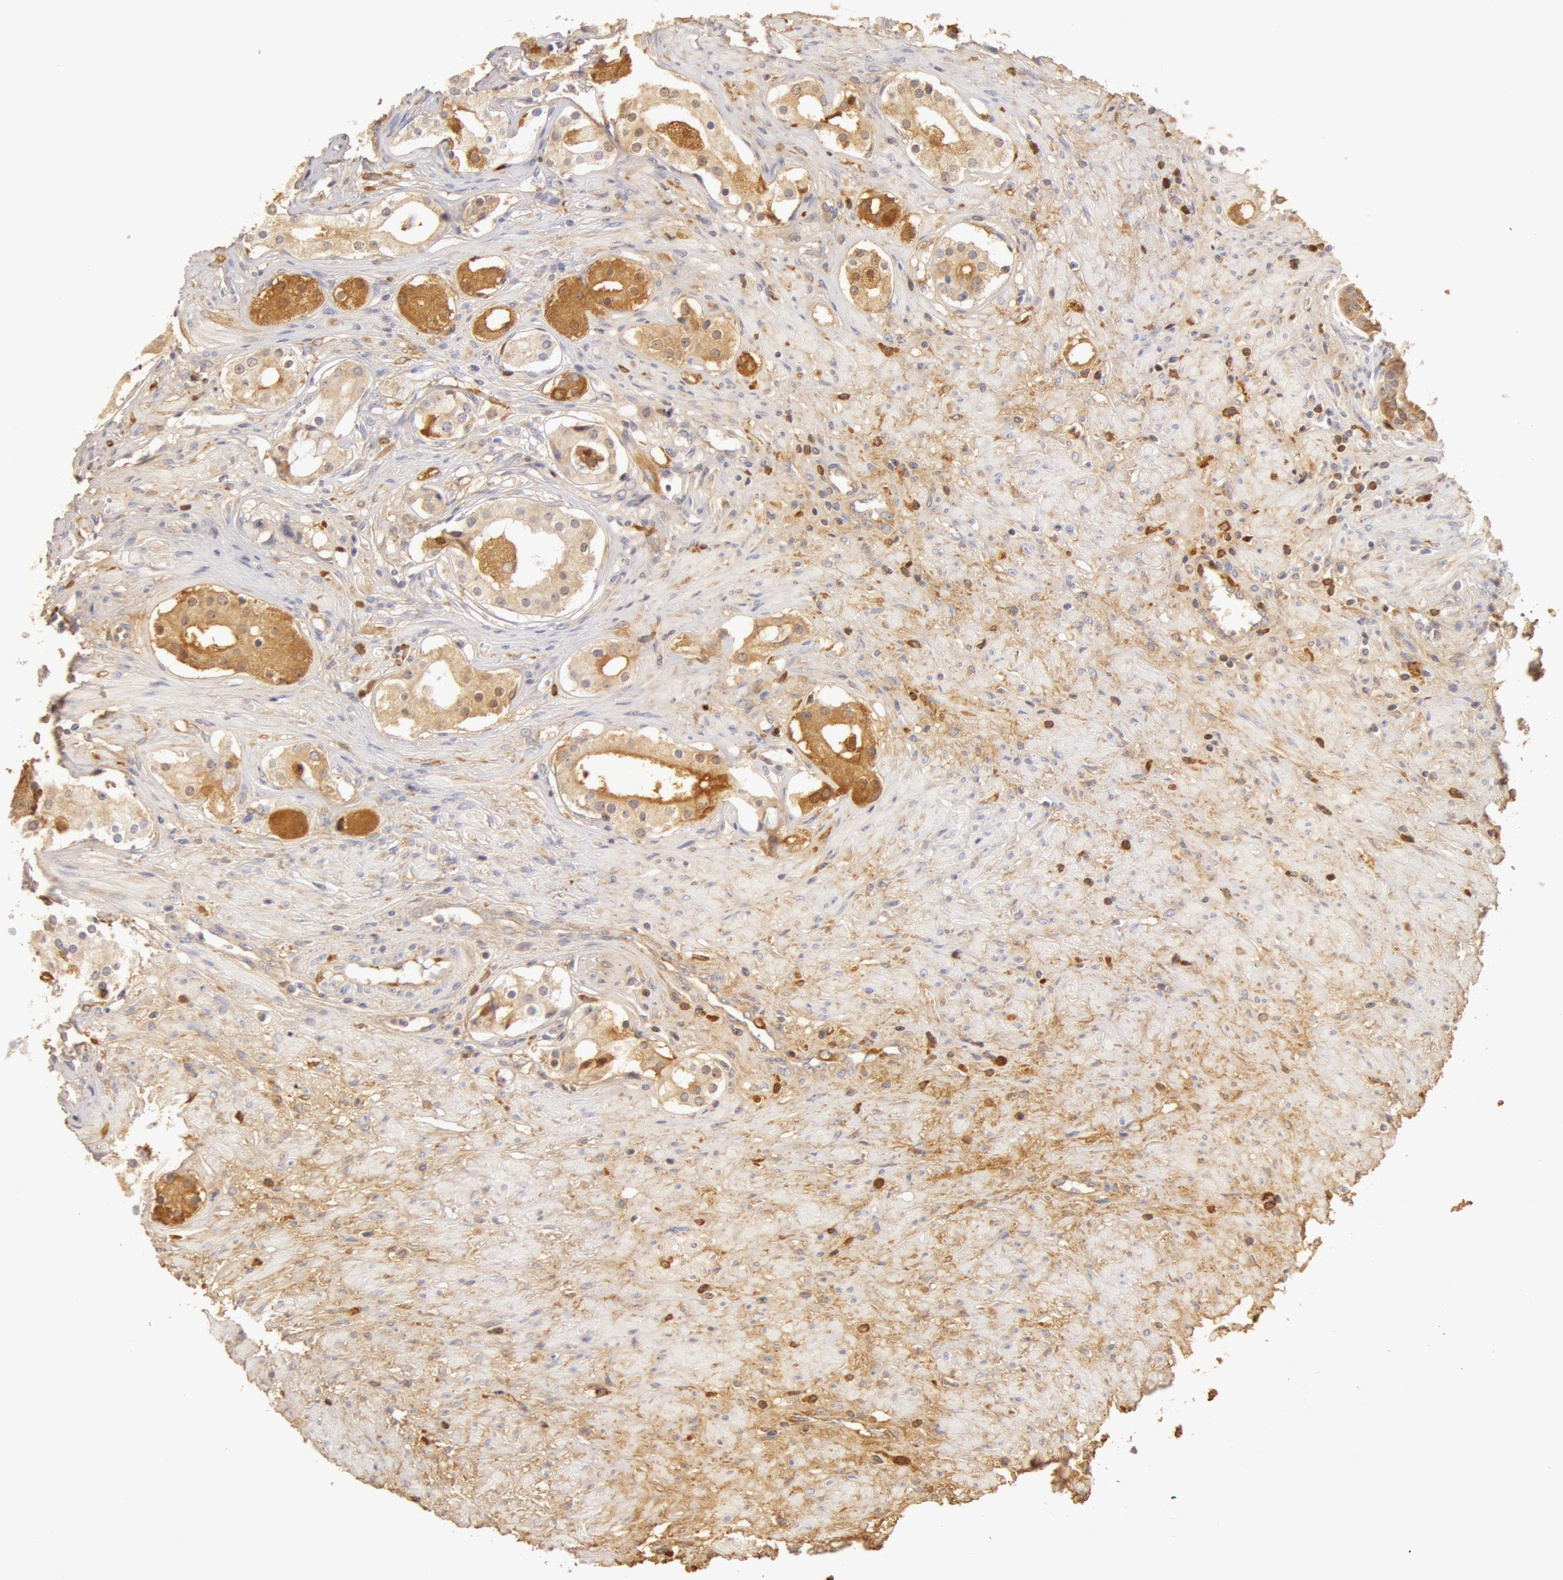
{"staining": {"intensity": "moderate", "quantity": "25%-75%", "location": "cytoplasmic/membranous,nuclear"}, "tissue": "prostate cancer", "cell_type": "Tumor cells", "image_type": "cancer", "snomed": [{"axis": "morphology", "description": "Adenocarcinoma, Medium grade"}, {"axis": "topography", "description": "Prostate"}], "caption": "Human prostate cancer stained with a brown dye demonstrates moderate cytoplasmic/membranous and nuclear positive expression in approximately 25%-75% of tumor cells.", "gene": "TF", "patient": {"sex": "male", "age": 73}}